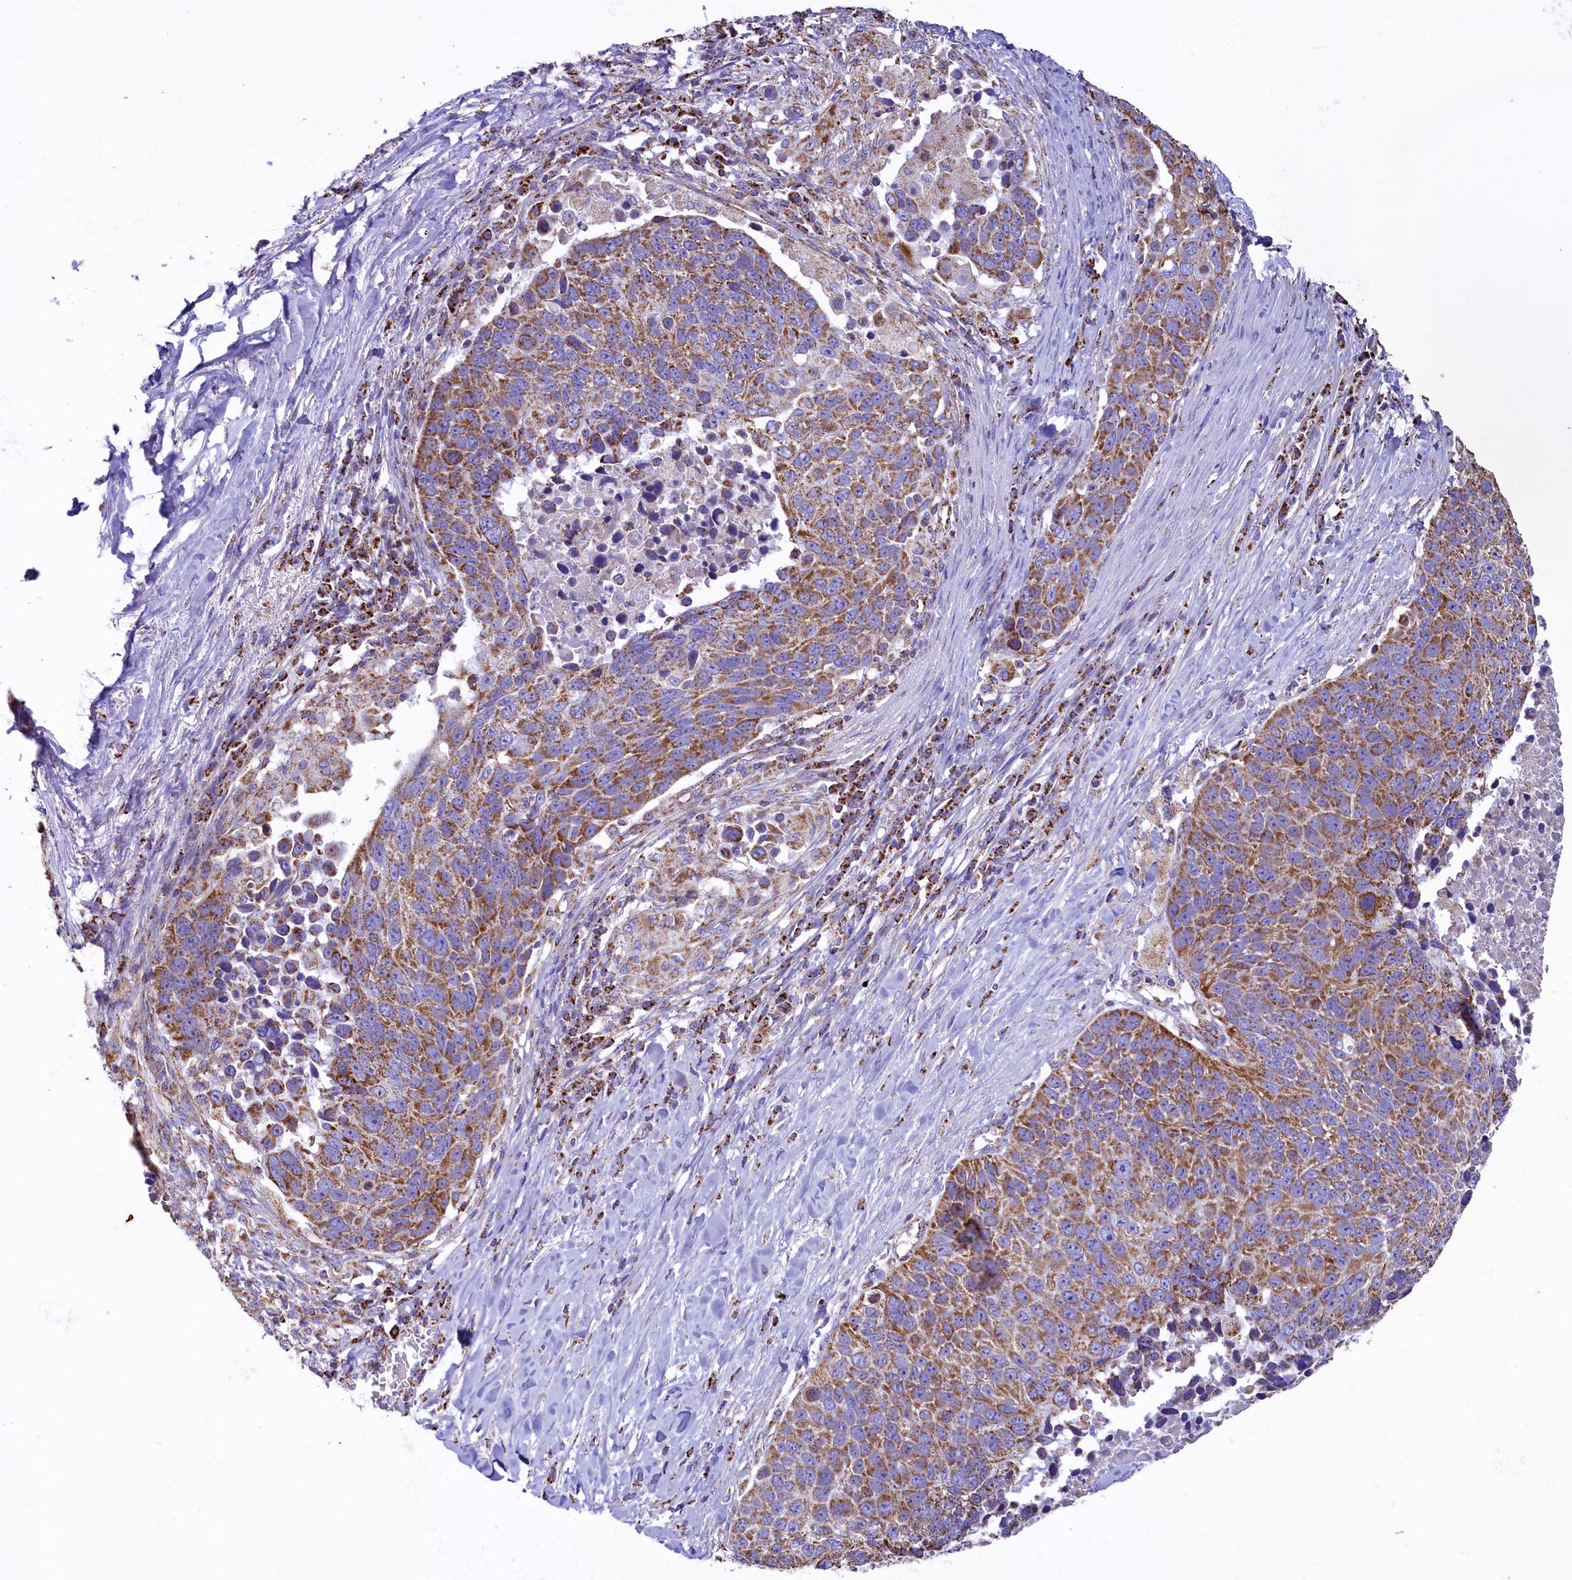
{"staining": {"intensity": "moderate", "quantity": ">75%", "location": "cytoplasmic/membranous"}, "tissue": "lung cancer", "cell_type": "Tumor cells", "image_type": "cancer", "snomed": [{"axis": "morphology", "description": "Normal tissue, NOS"}, {"axis": "morphology", "description": "Squamous cell carcinoma, NOS"}, {"axis": "topography", "description": "Lymph node"}, {"axis": "topography", "description": "Lung"}], "caption": "High-power microscopy captured an IHC image of lung cancer, revealing moderate cytoplasmic/membranous expression in about >75% of tumor cells. The protein is shown in brown color, while the nuclei are stained blue.", "gene": "IDH3A", "patient": {"sex": "male", "age": 66}}